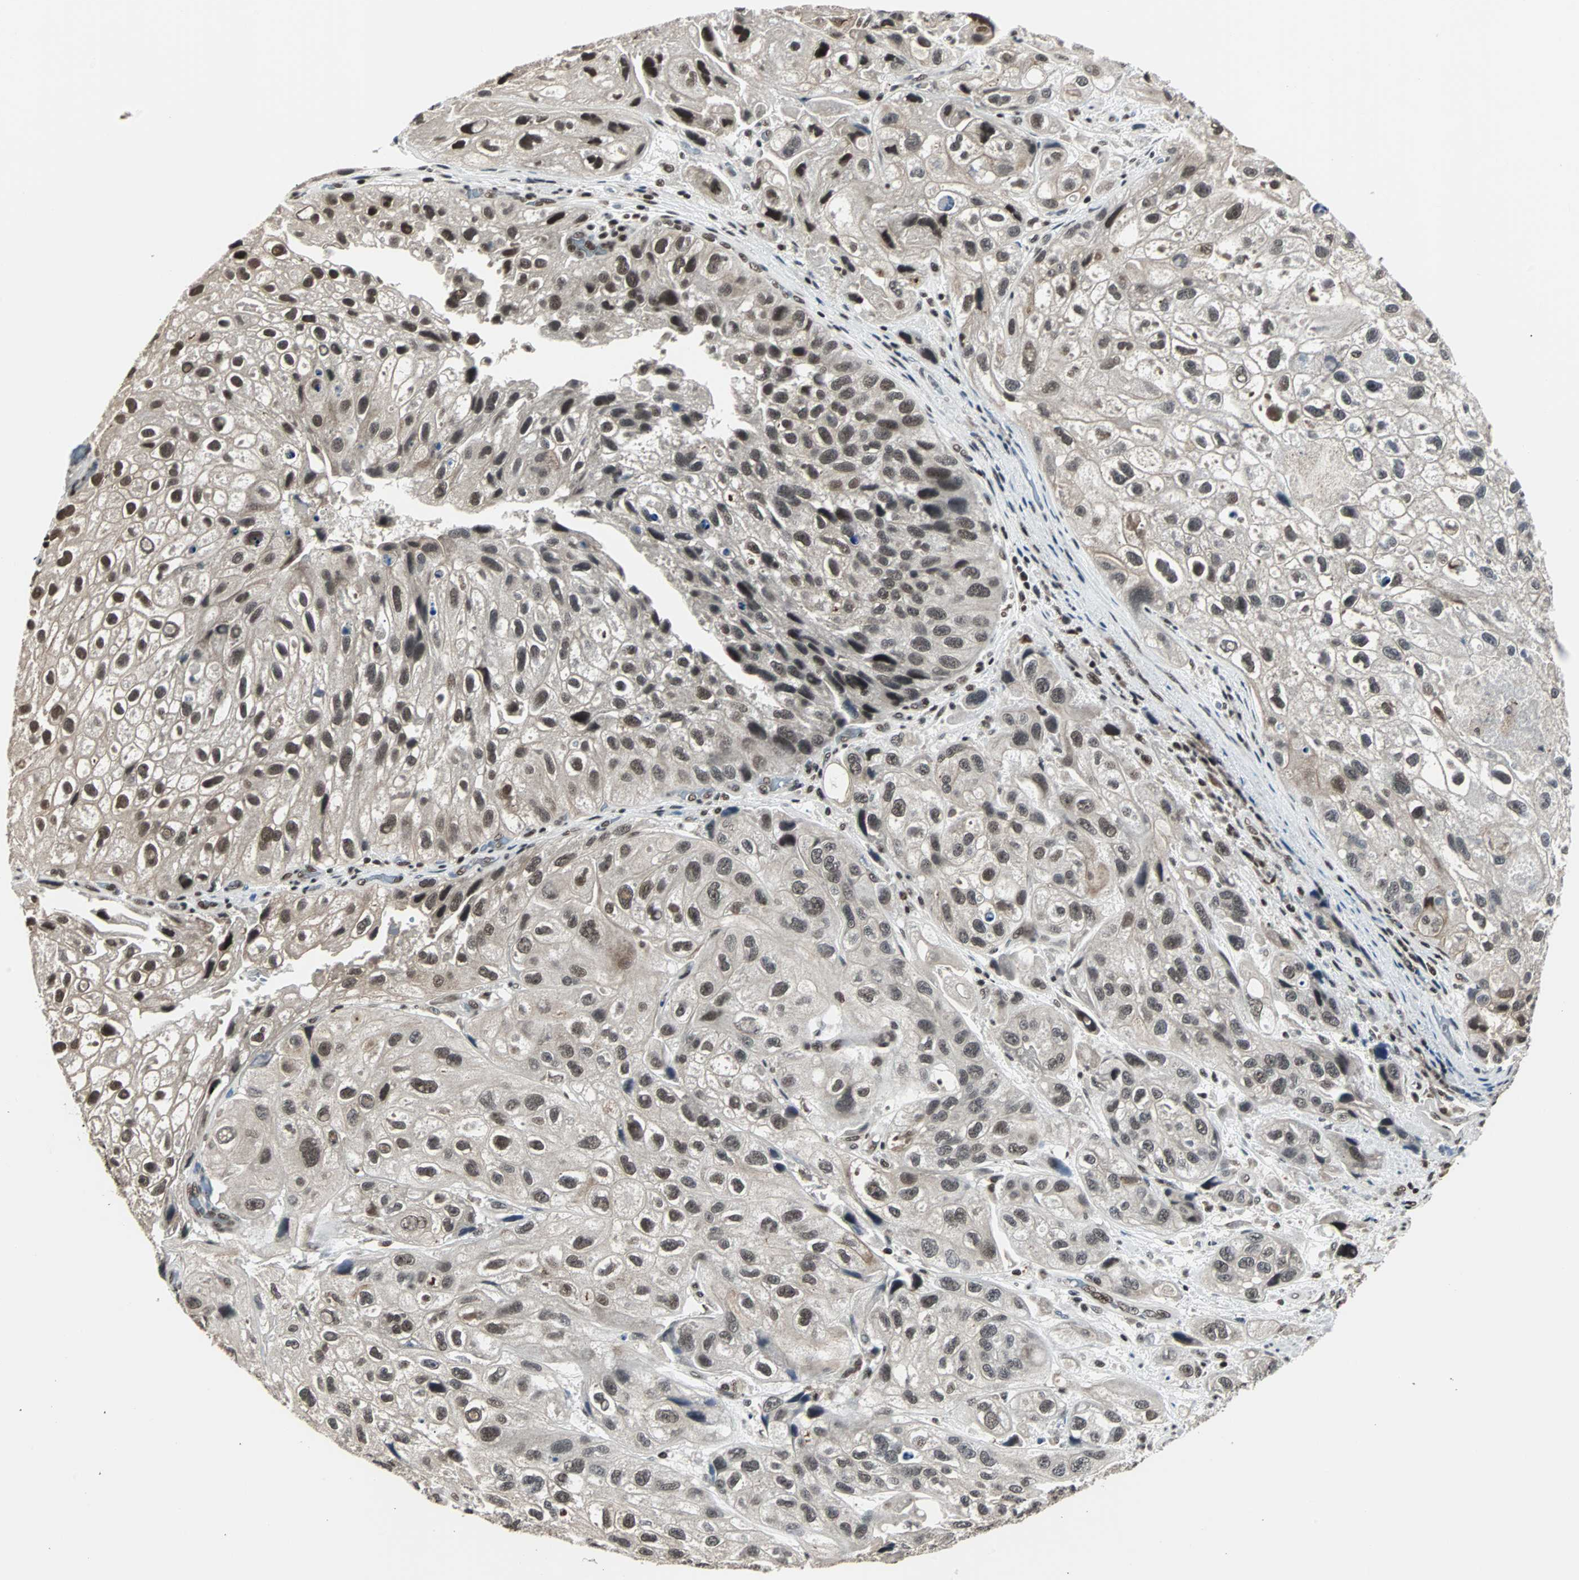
{"staining": {"intensity": "strong", "quantity": "25%-75%", "location": "nuclear"}, "tissue": "urothelial cancer", "cell_type": "Tumor cells", "image_type": "cancer", "snomed": [{"axis": "morphology", "description": "Urothelial carcinoma, High grade"}, {"axis": "topography", "description": "Urinary bladder"}], "caption": "This histopathology image shows immunohistochemistry (IHC) staining of human high-grade urothelial carcinoma, with high strong nuclear staining in approximately 25%-75% of tumor cells.", "gene": "TERF2IP", "patient": {"sex": "female", "age": 64}}